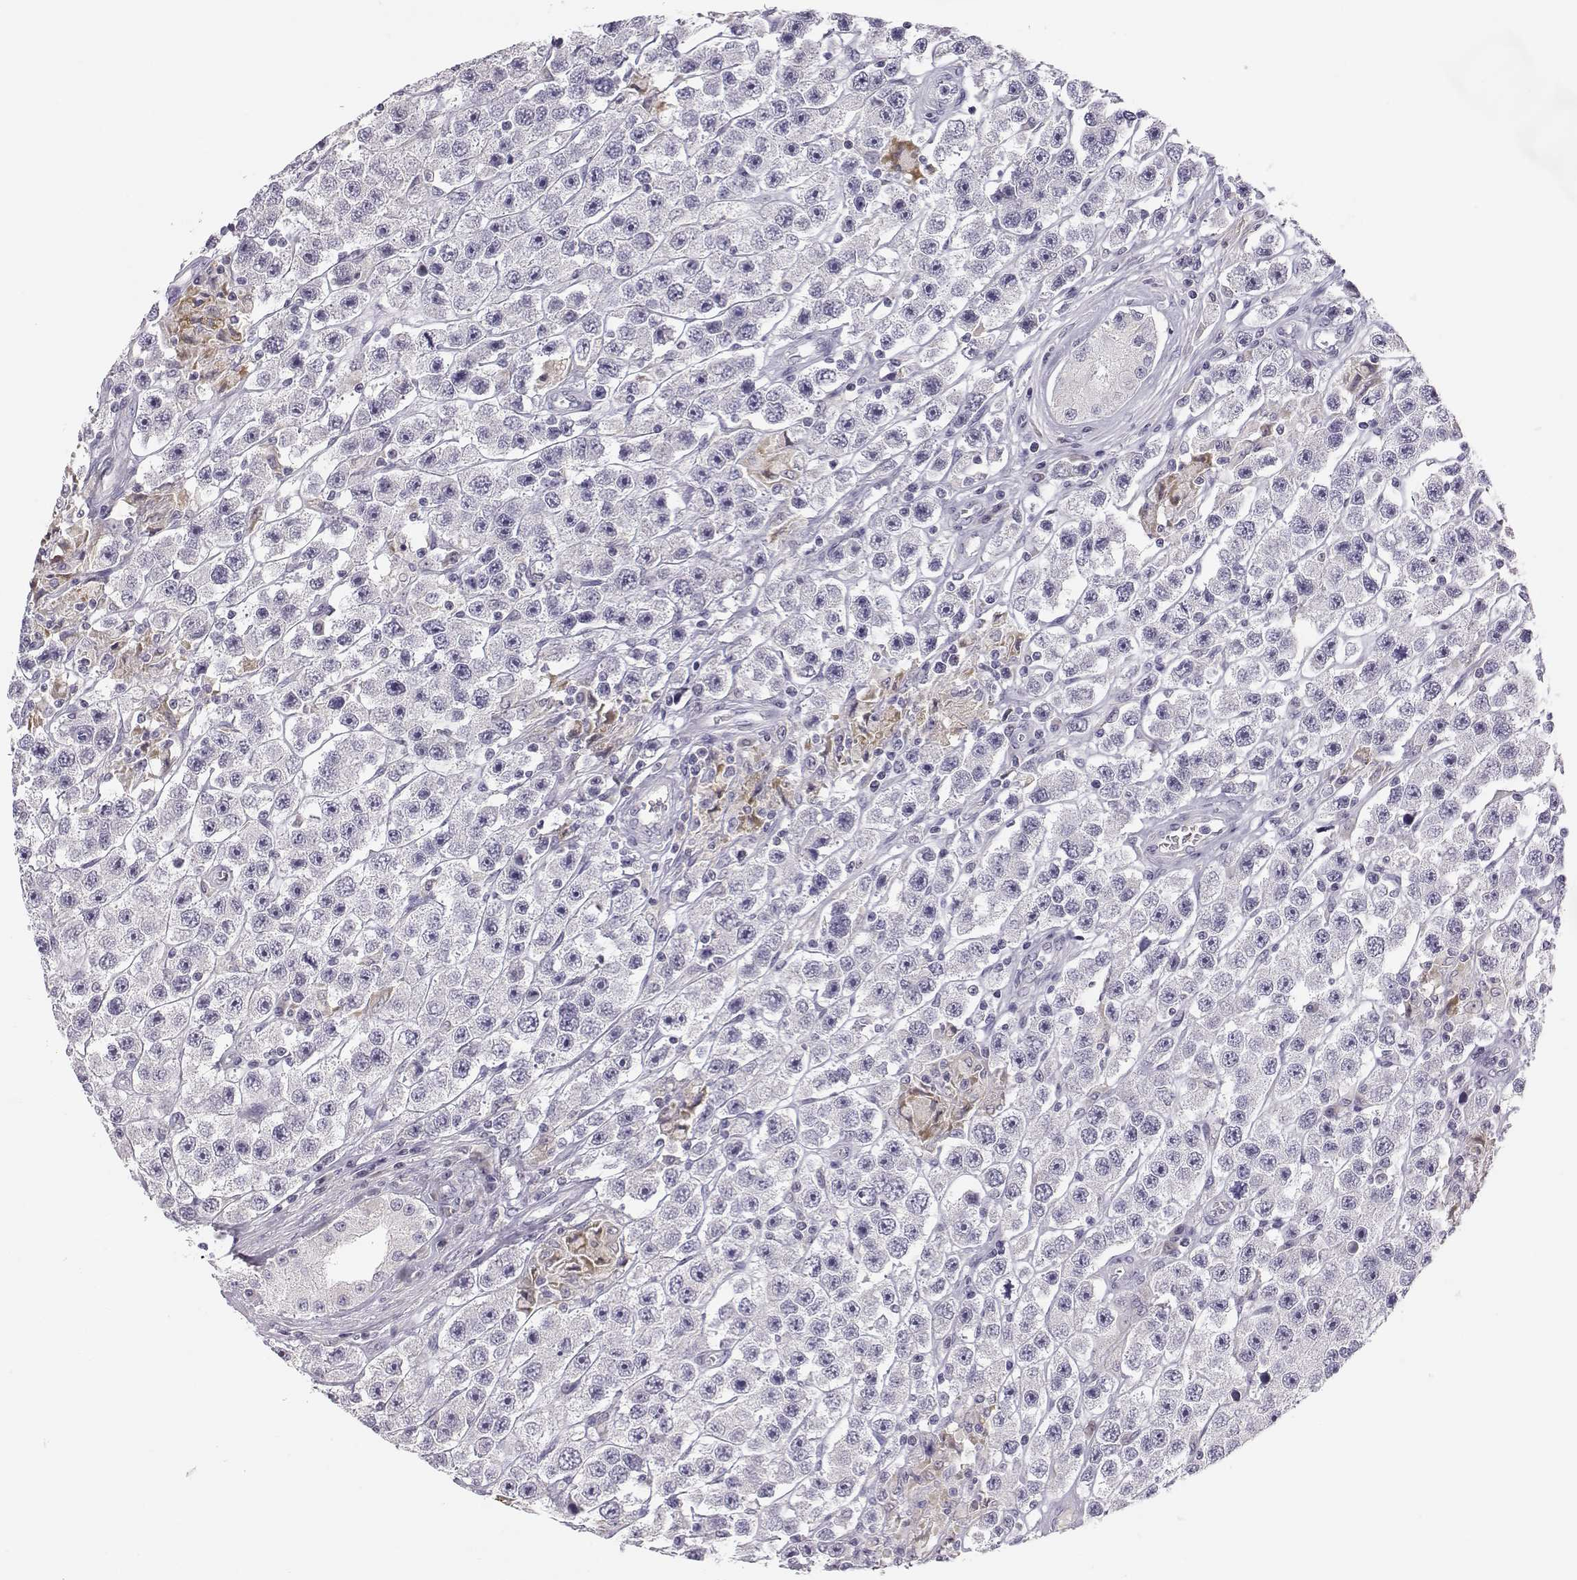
{"staining": {"intensity": "negative", "quantity": "none", "location": "none"}, "tissue": "testis cancer", "cell_type": "Tumor cells", "image_type": "cancer", "snomed": [{"axis": "morphology", "description": "Seminoma, NOS"}, {"axis": "topography", "description": "Testis"}], "caption": "An immunohistochemistry (IHC) histopathology image of testis cancer is shown. There is no staining in tumor cells of testis cancer.", "gene": "ACSL6", "patient": {"sex": "male", "age": 45}}